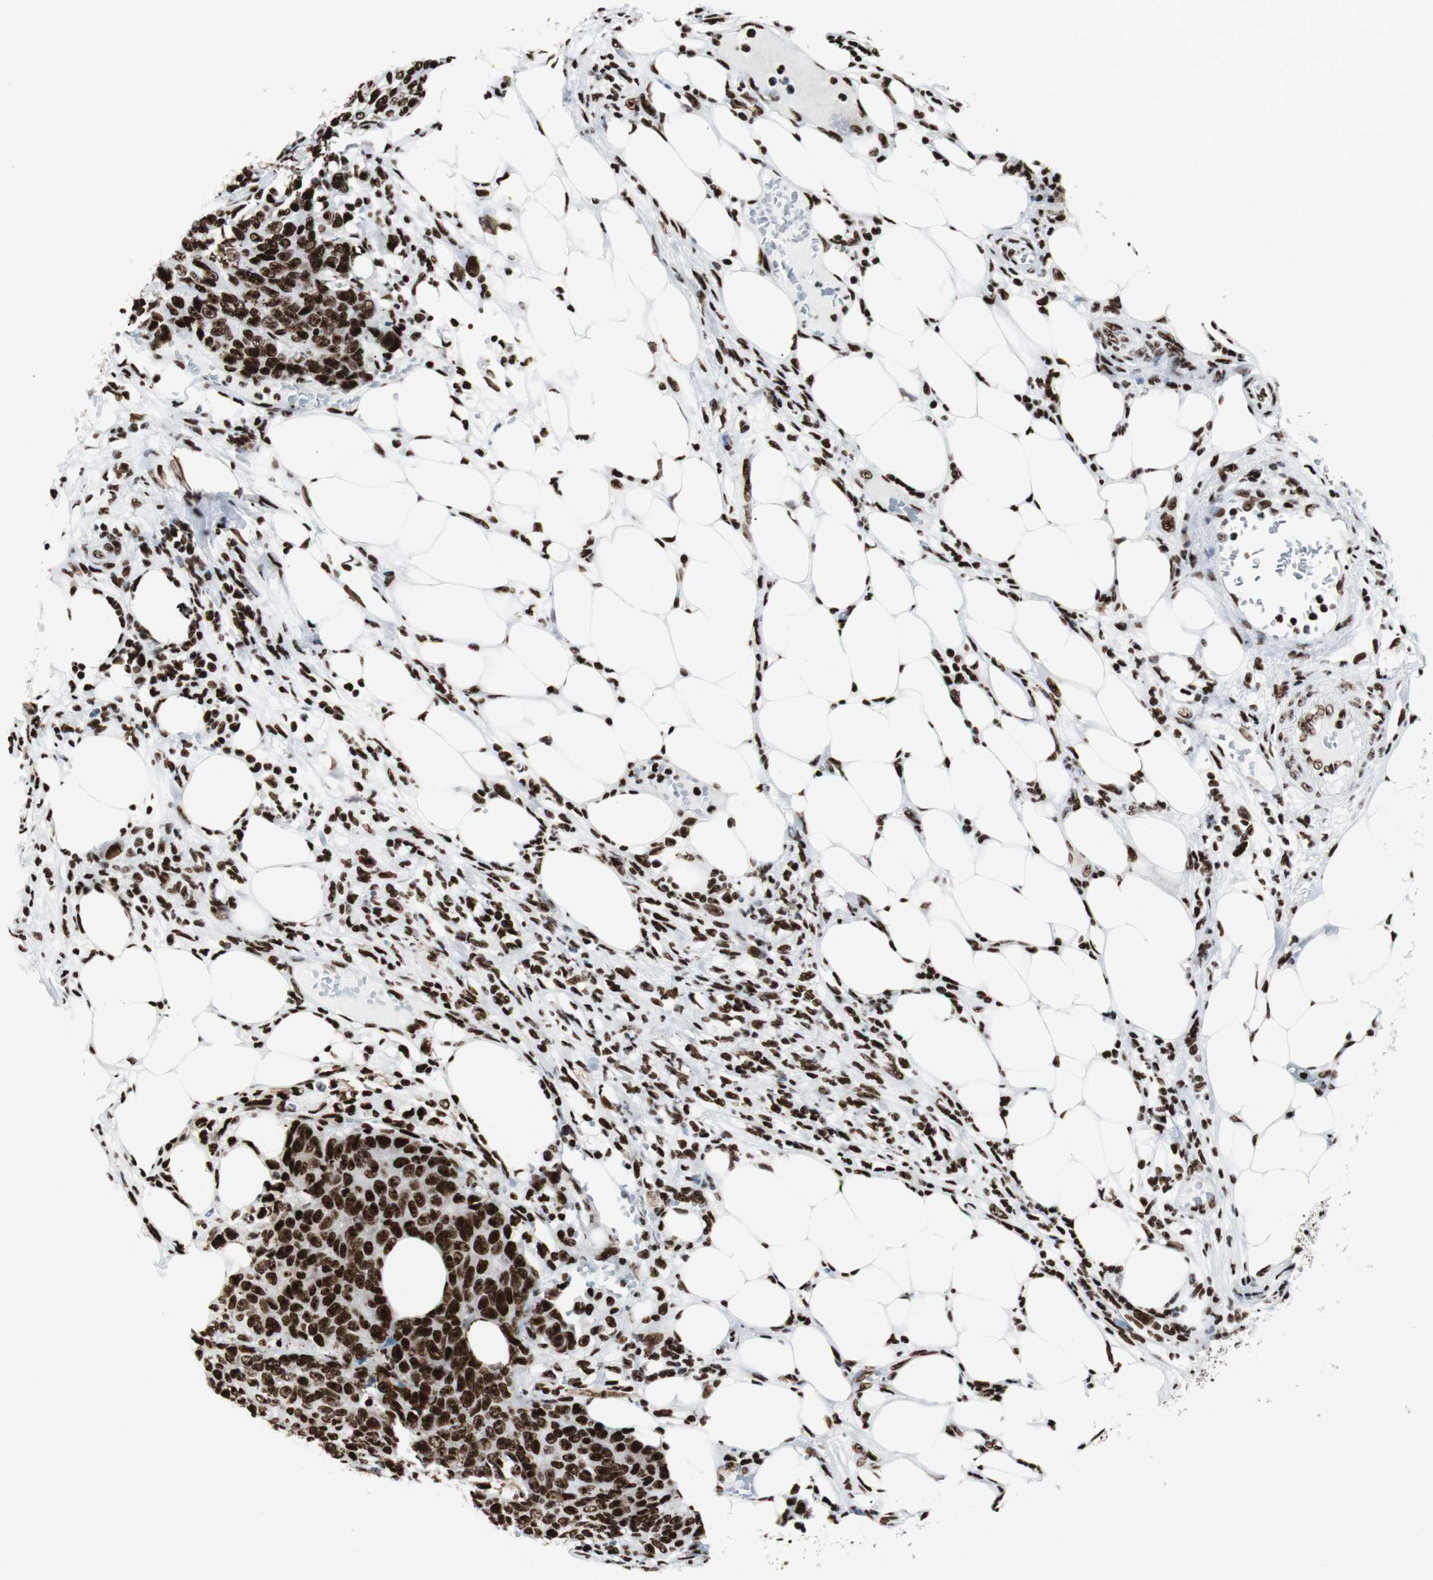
{"staining": {"intensity": "strong", "quantity": ">75%", "location": "nuclear"}, "tissue": "colorectal cancer", "cell_type": "Tumor cells", "image_type": "cancer", "snomed": [{"axis": "morphology", "description": "Adenocarcinoma, NOS"}, {"axis": "topography", "description": "Colon"}], "caption": "This micrograph exhibits immunohistochemistry staining of human colorectal adenocarcinoma, with high strong nuclear expression in about >75% of tumor cells.", "gene": "NCL", "patient": {"sex": "female", "age": 86}}